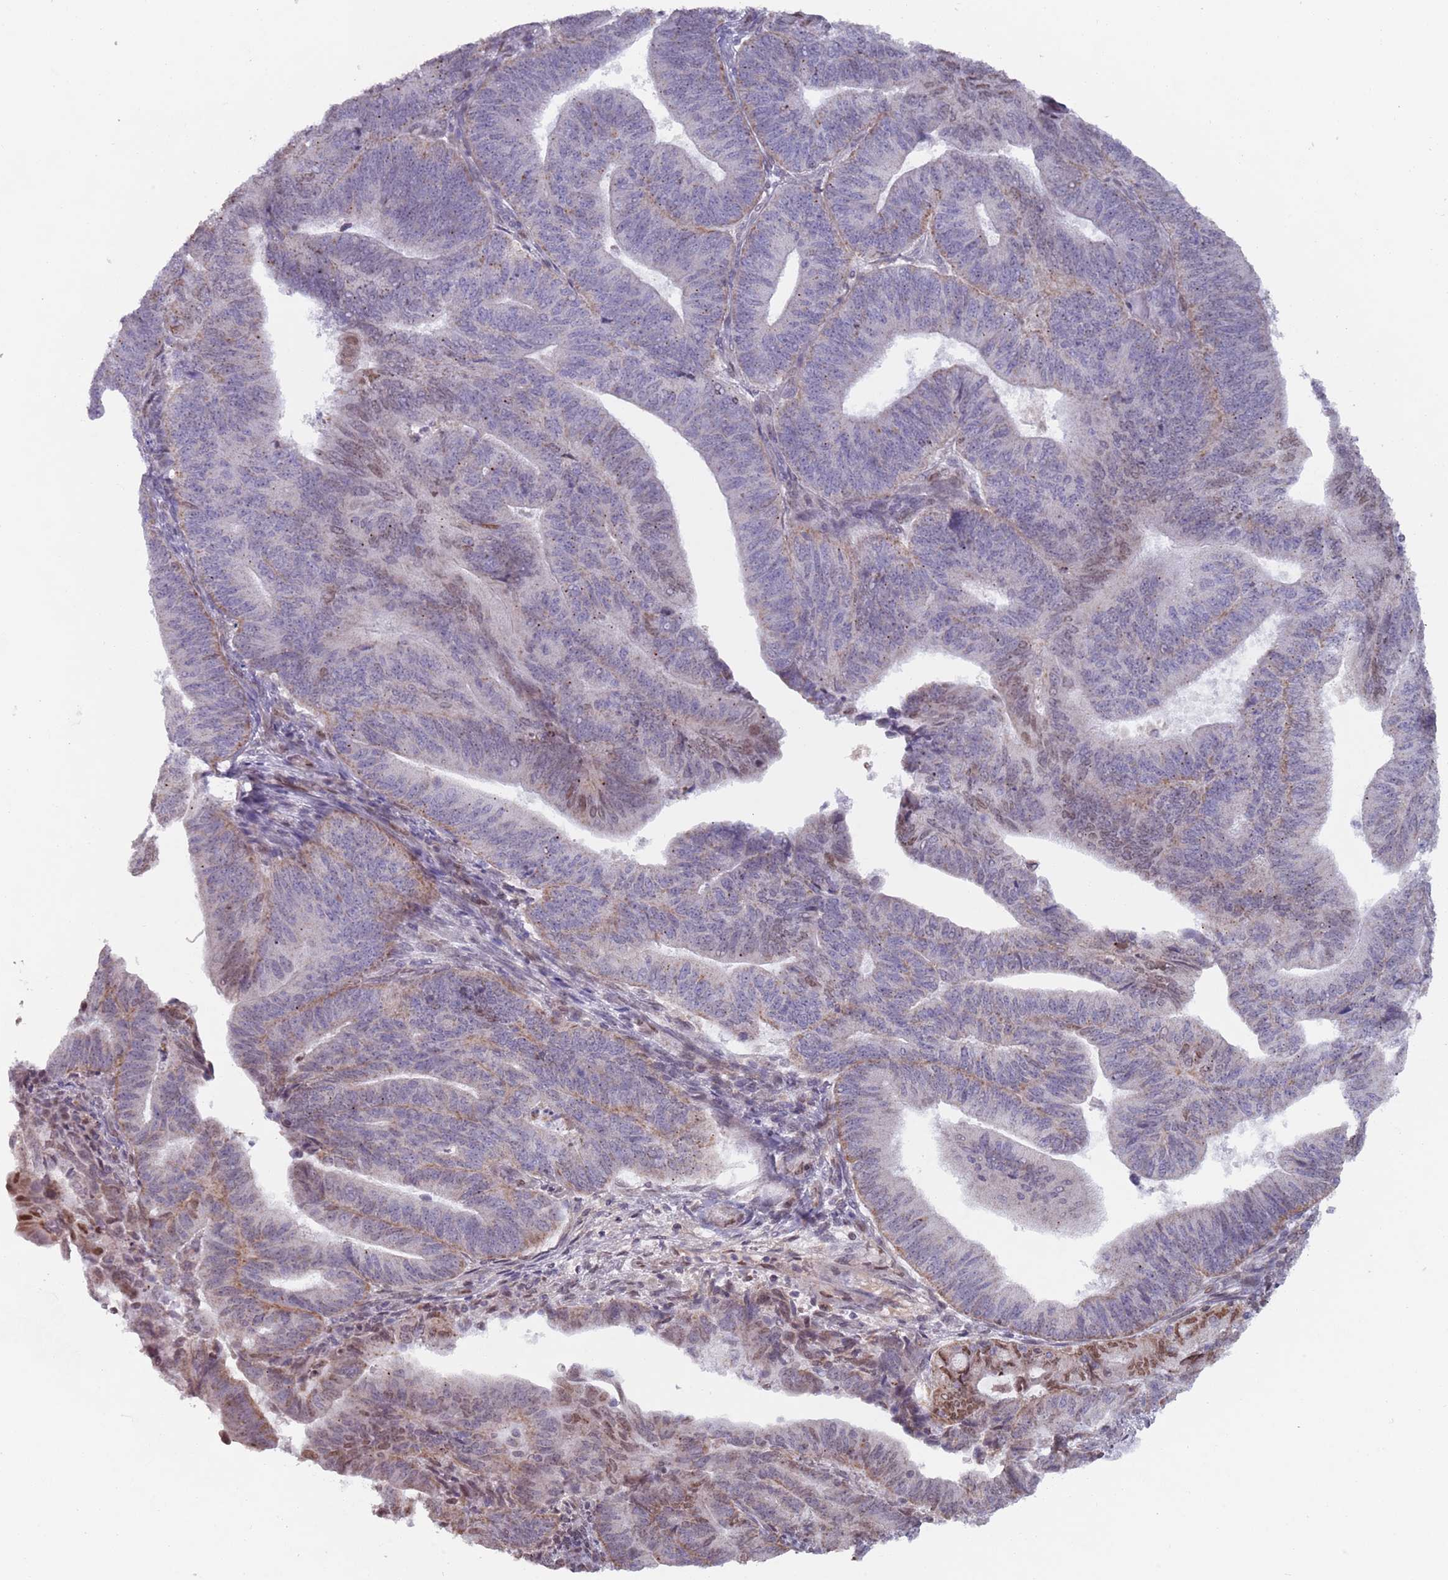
{"staining": {"intensity": "moderate", "quantity": "<25%", "location": "nuclear"}, "tissue": "endometrial cancer", "cell_type": "Tumor cells", "image_type": "cancer", "snomed": [{"axis": "morphology", "description": "Adenocarcinoma, NOS"}, {"axis": "topography", "description": "Endometrium"}], "caption": "DAB immunohistochemical staining of human endometrial adenocarcinoma demonstrates moderate nuclear protein expression in about <25% of tumor cells.", "gene": "MFSD12", "patient": {"sex": "female", "age": 70}}